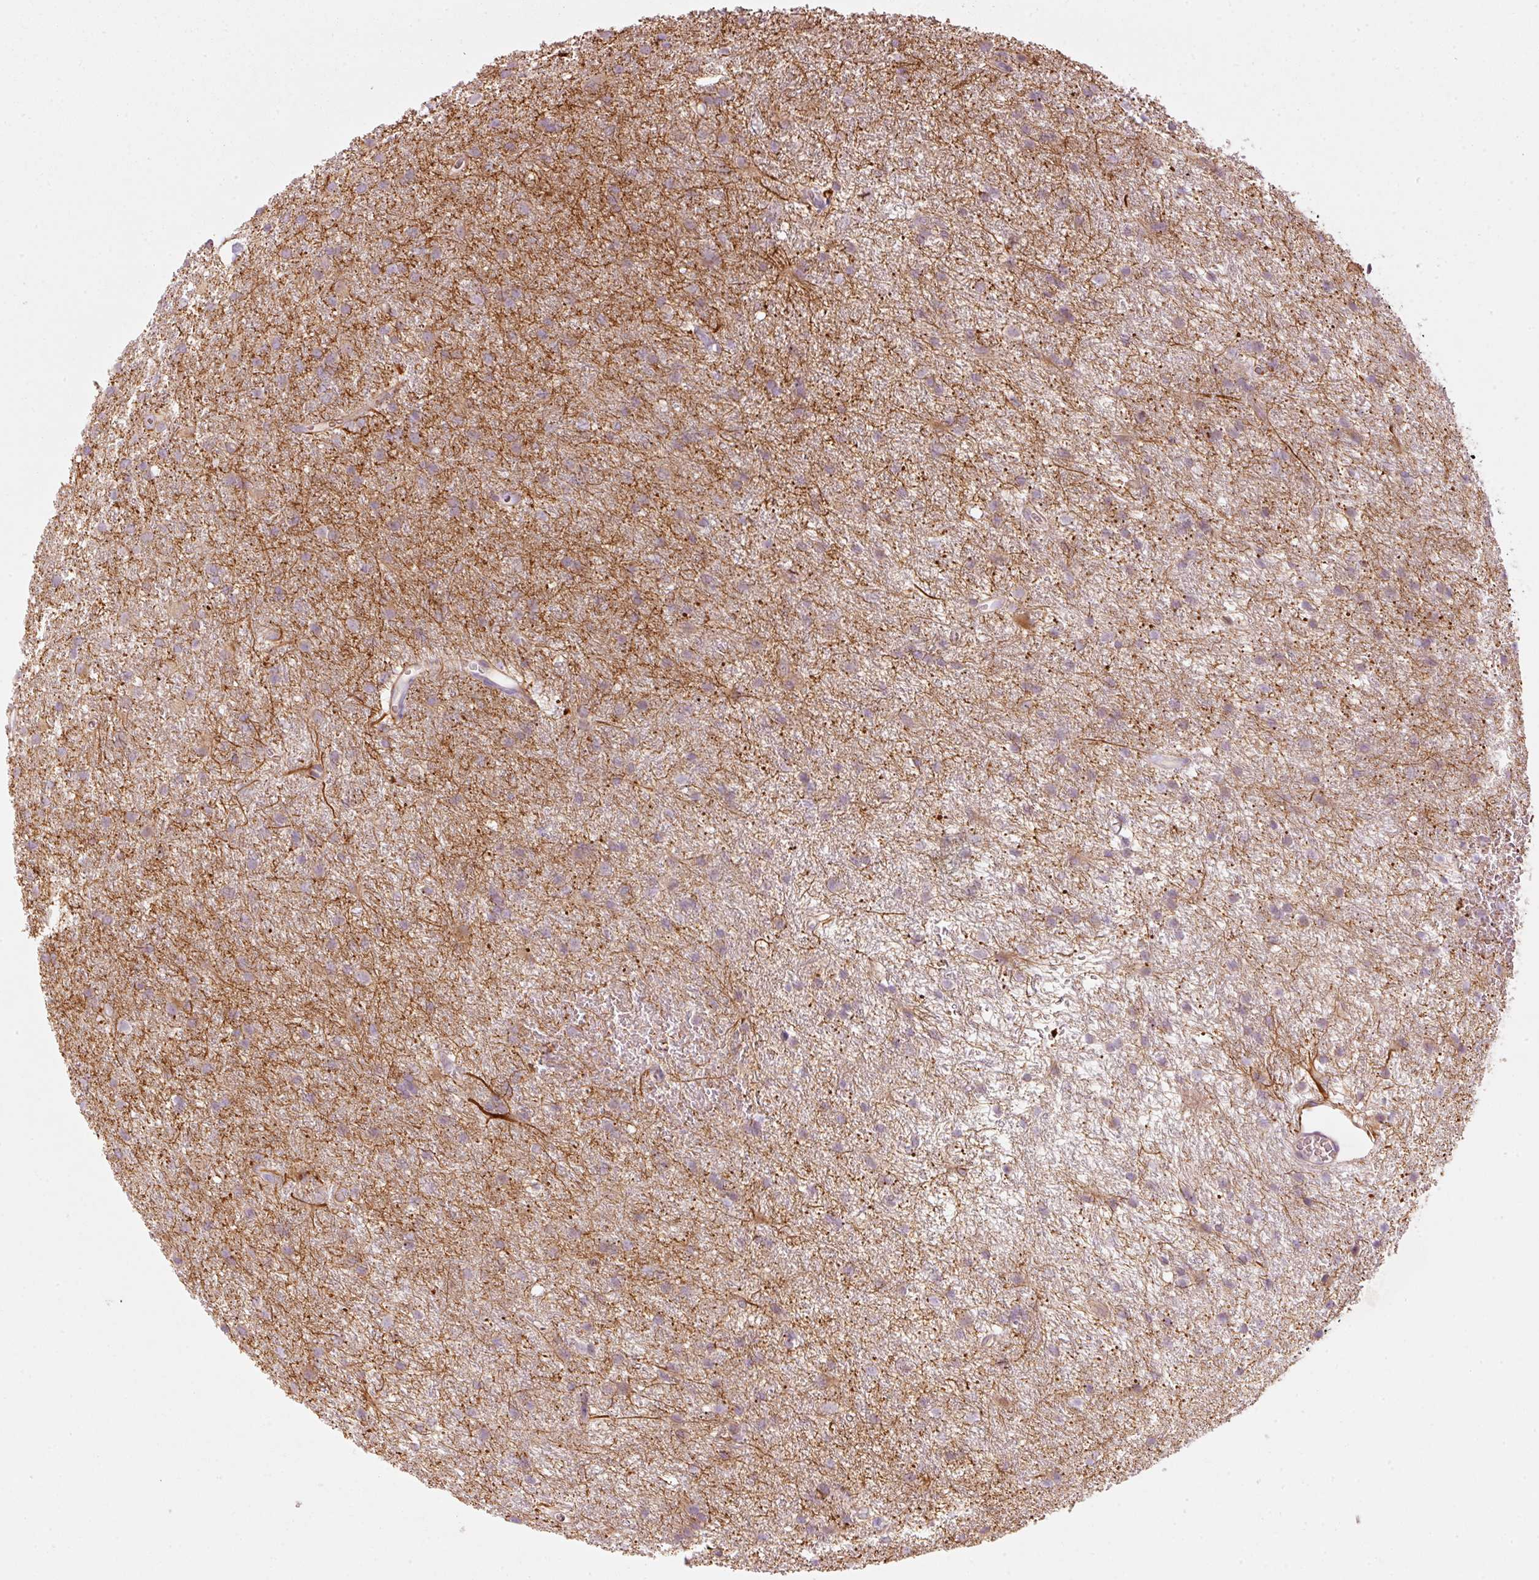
{"staining": {"intensity": "weak", "quantity": "25%-75%", "location": "cytoplasmic/membranous"}, "tissue": "glioma", "cell_type": "Tumor cells", "image_type": "cancer", "snomed": [{"axis": "morphology", "description": "Glioma, malignant, High grade"}, {"axis": "topography", "description": "Brain"}], "caption": "Protein analysis of glioma tissue displays weak cytoplasmic/membranous expression in approximately 25%-75% of tumor cells.", "gene": "MAP10", "patient": {"sex": "female", "age": 50}}